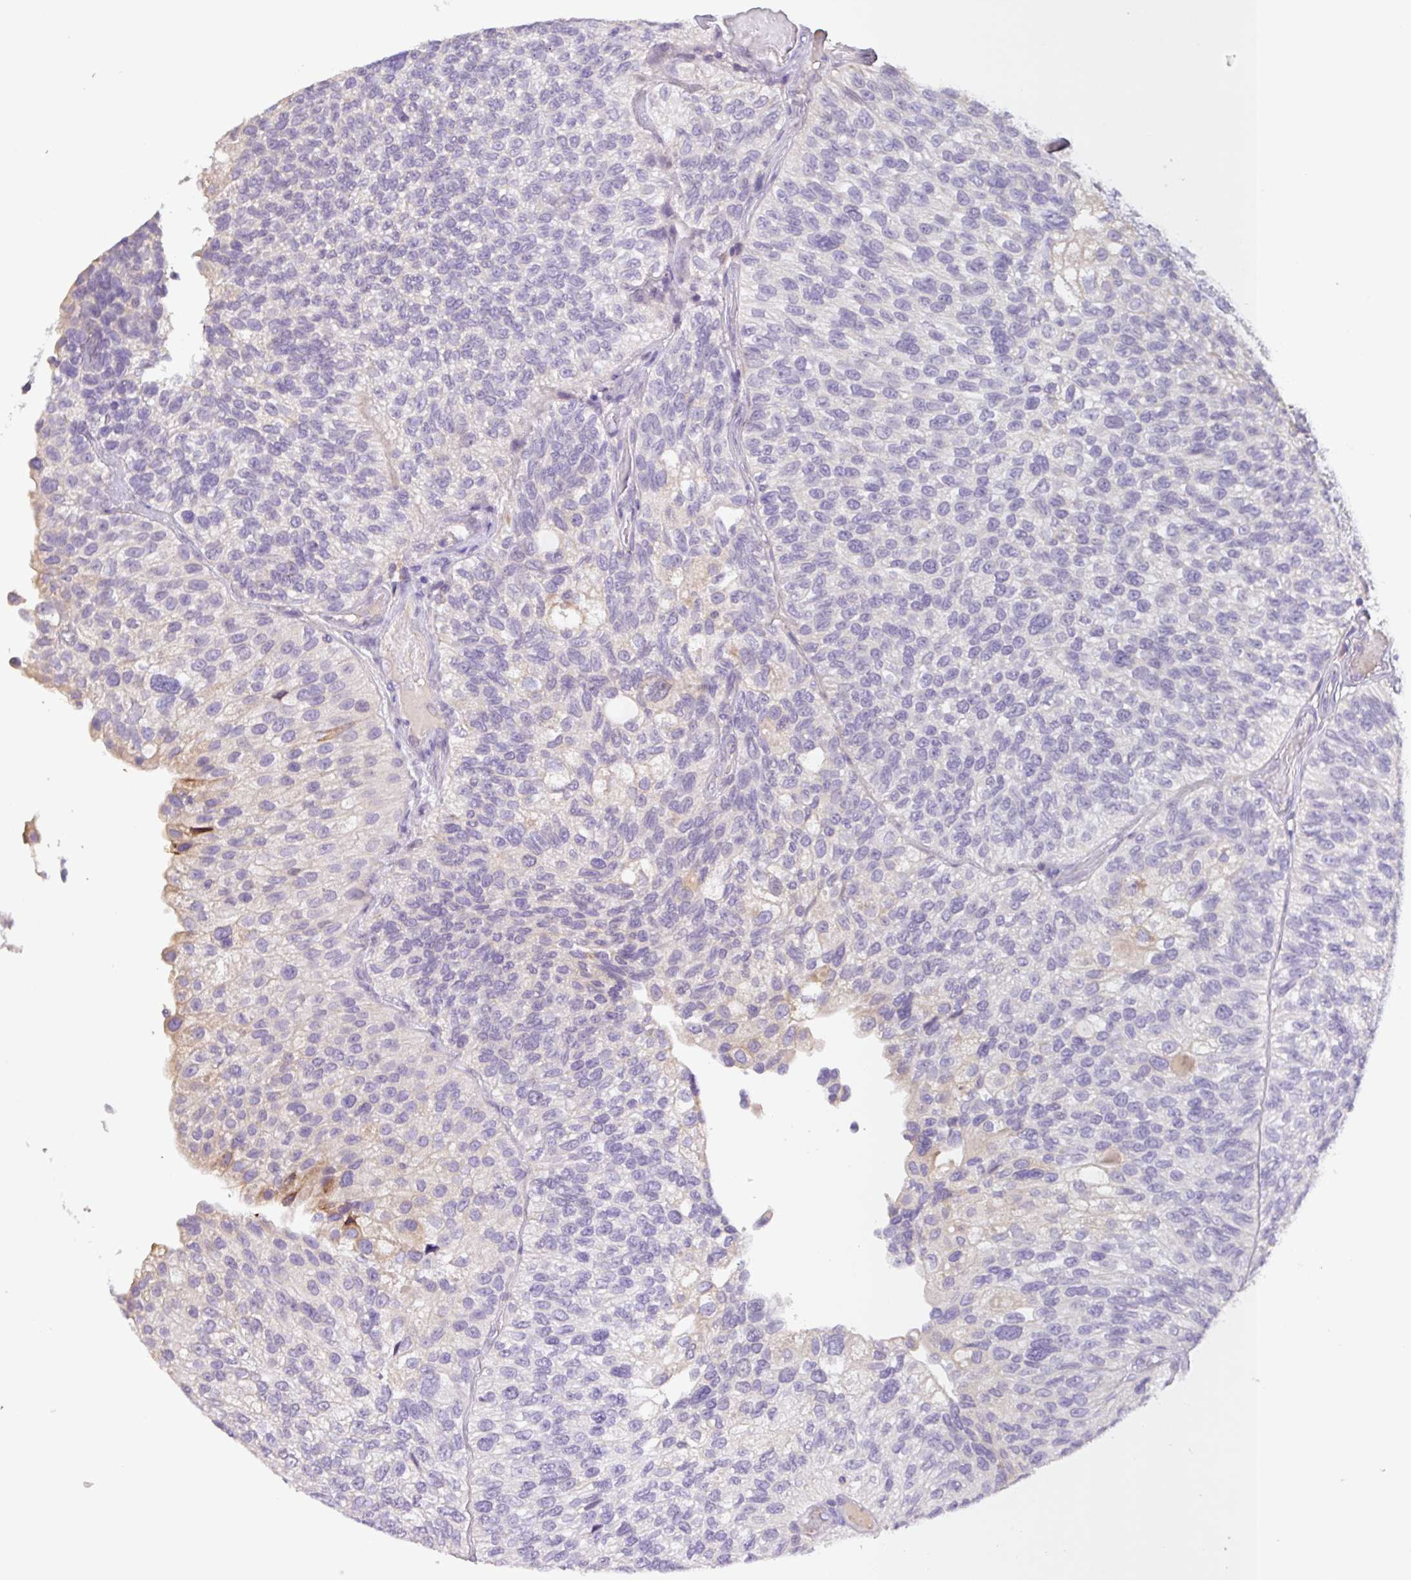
{"staining": {"intensity": "negative", "quantity": "none", "location": "none"}, "tissue": "urothelial cancer", "cell_type": "Tumor cells", "image_type": "cancer", "snomed": [{"axis": "morphology", "description": "Urothelial carcinoma, NOS"}, {"axis": "topography", "description": "Urinary bladder"}], "caption": "This is an immunohistochemistry image of human urothelial cancer. There is no staining in tumor cells.", "gene": "SFTPB", "patient": {"sex": "male", "age": 87}}